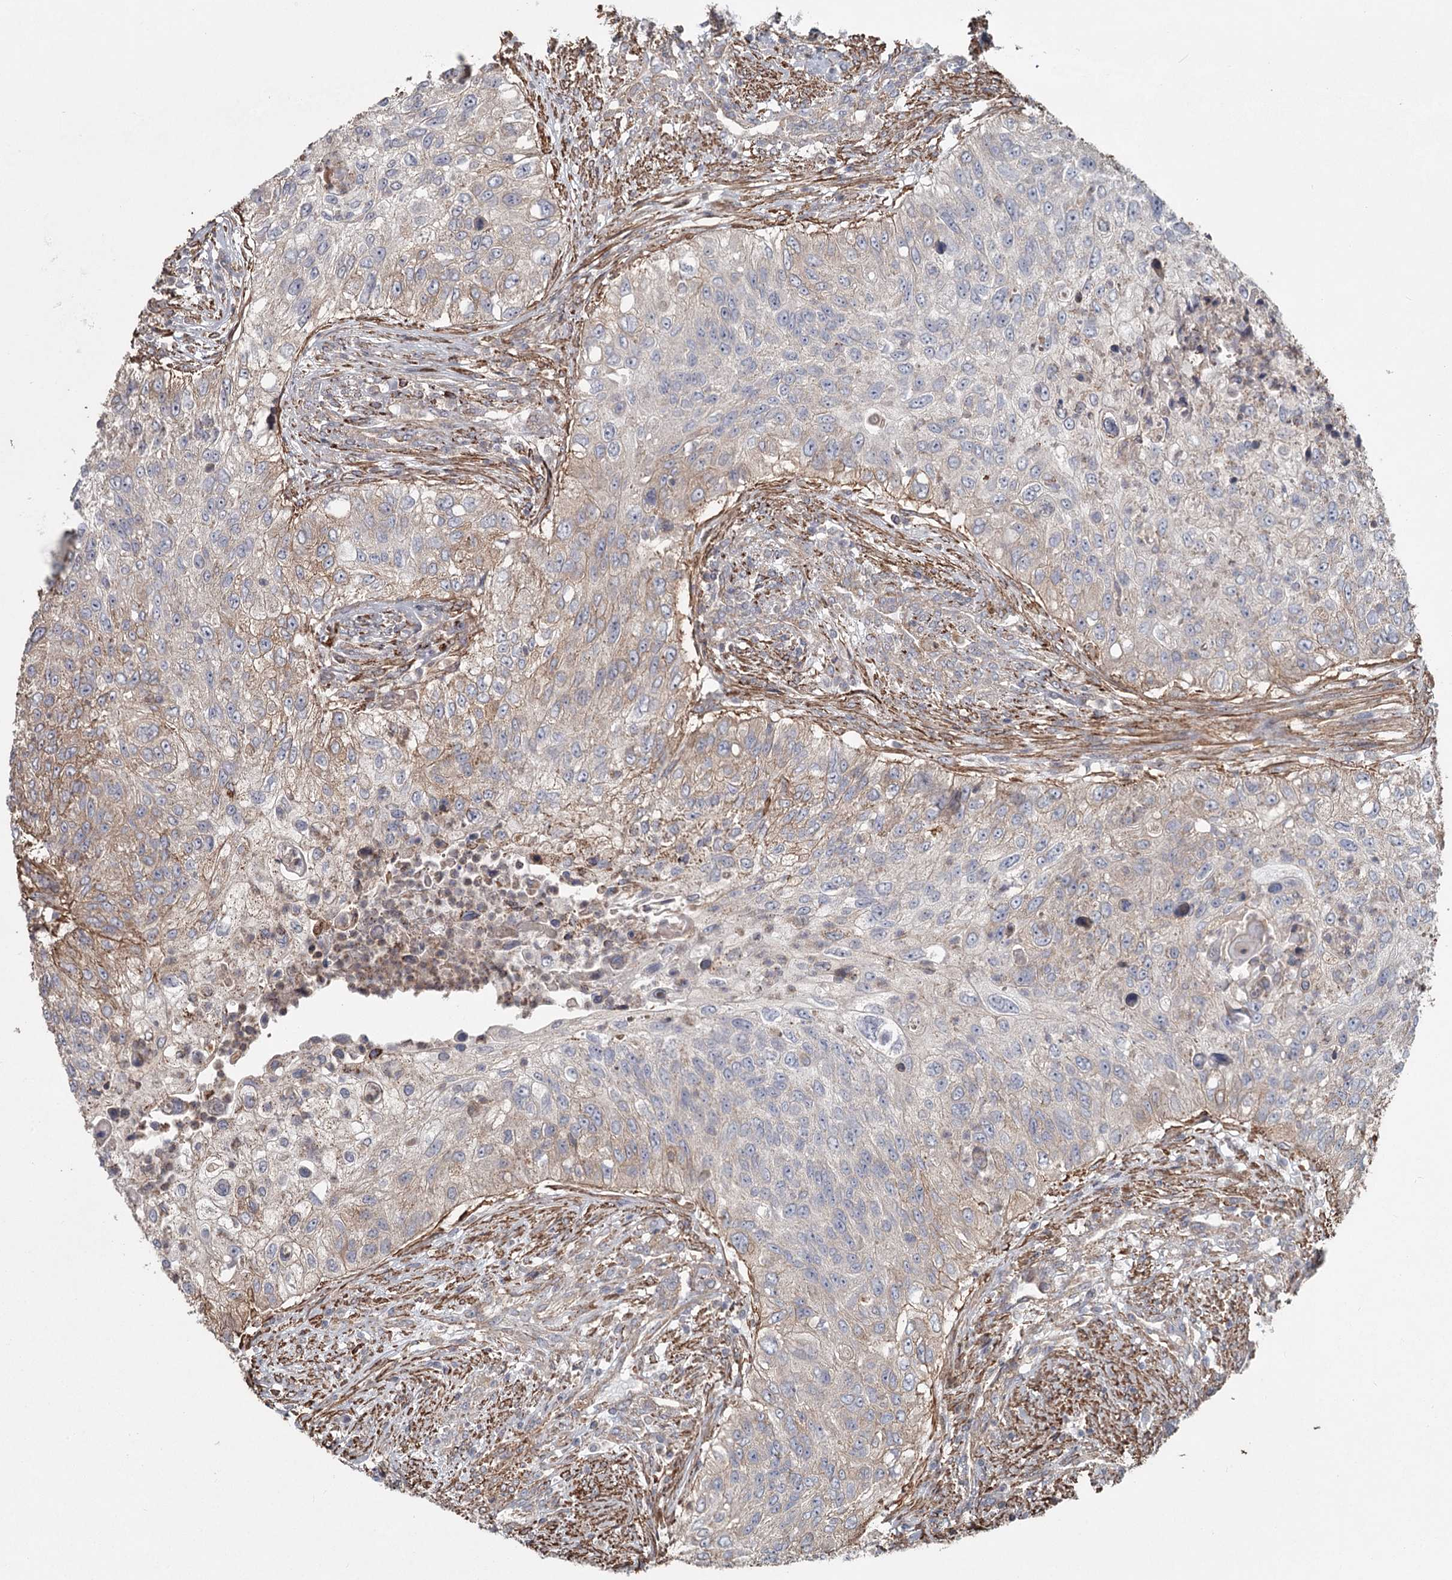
{"staining": {"intensity": "negative", "quantity": "none", "location": "none"}, "tissue": "urothelial cancer", "cell_type": "Tumor cells", "image_type": "cancer", "snomed": [{"axis": "morphology", "description": "Urothelial carcinoma, High grade"}, {"axis": "topography", "description": "Urinary bladder"}], "caption": "Tumor cells show no significant staining in high-grade urothelial carcinoma.", "gene": "DHRS9", "patient": {"sex": "female", "age": 60}}